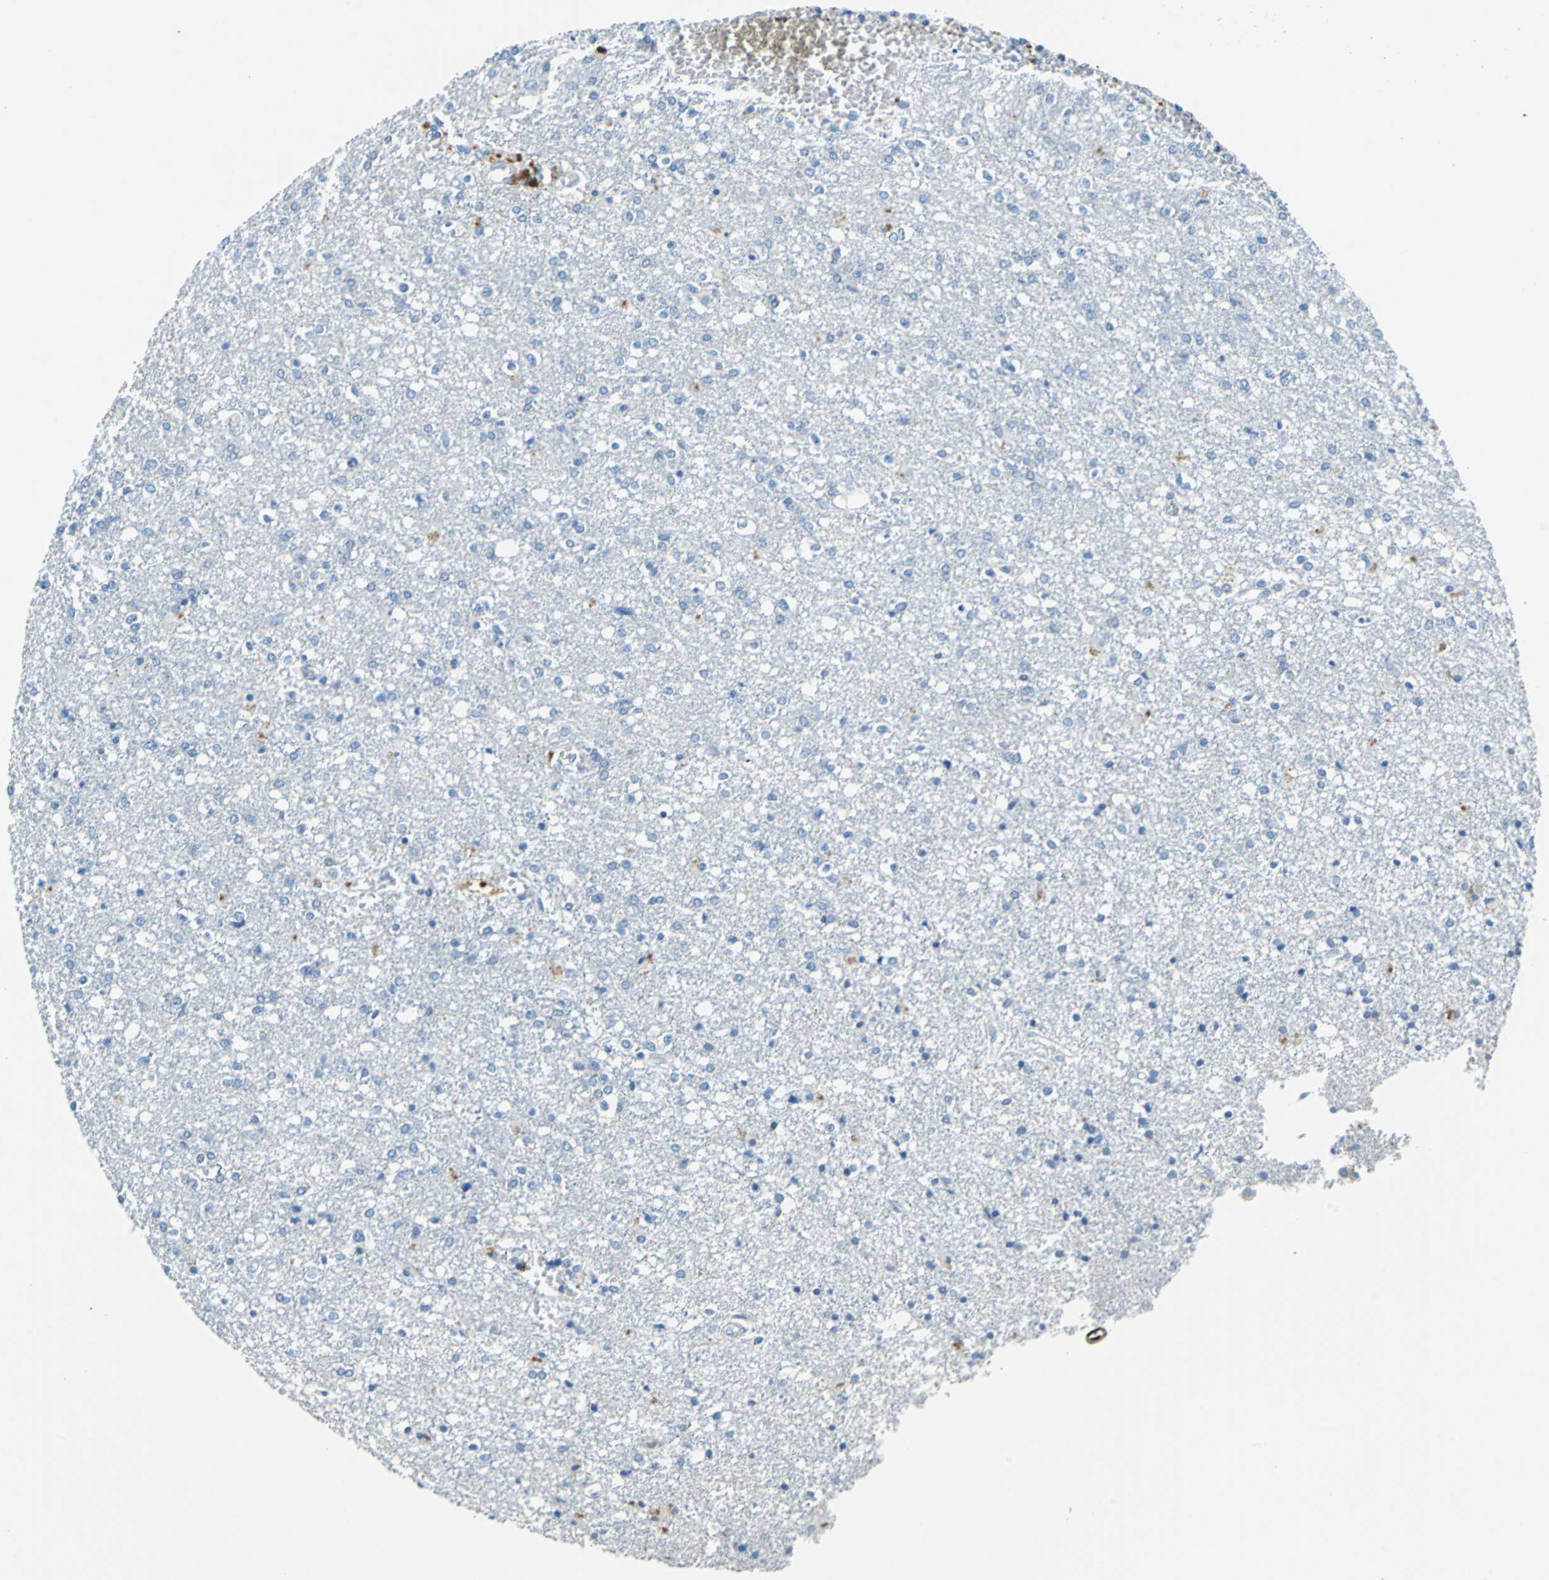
{"staining": {"intensity": "negative", "quantity": "none", "location": "none"}, "tissue": "glioma", "cell_type": "Tumor cells", "image_type": "cancer", "snomed": [{"axis": "morphology", "description": "Glioma, malignant, High grade"}, {"axis": "topography", "description": "Cerebral cortex"}], "caption": "Histopathology image shows no significant protein staining in tumor cells of malignant glioma (high-grade).", "gene": "TEX264", "patient": {"sex": "male", "age": 76}}